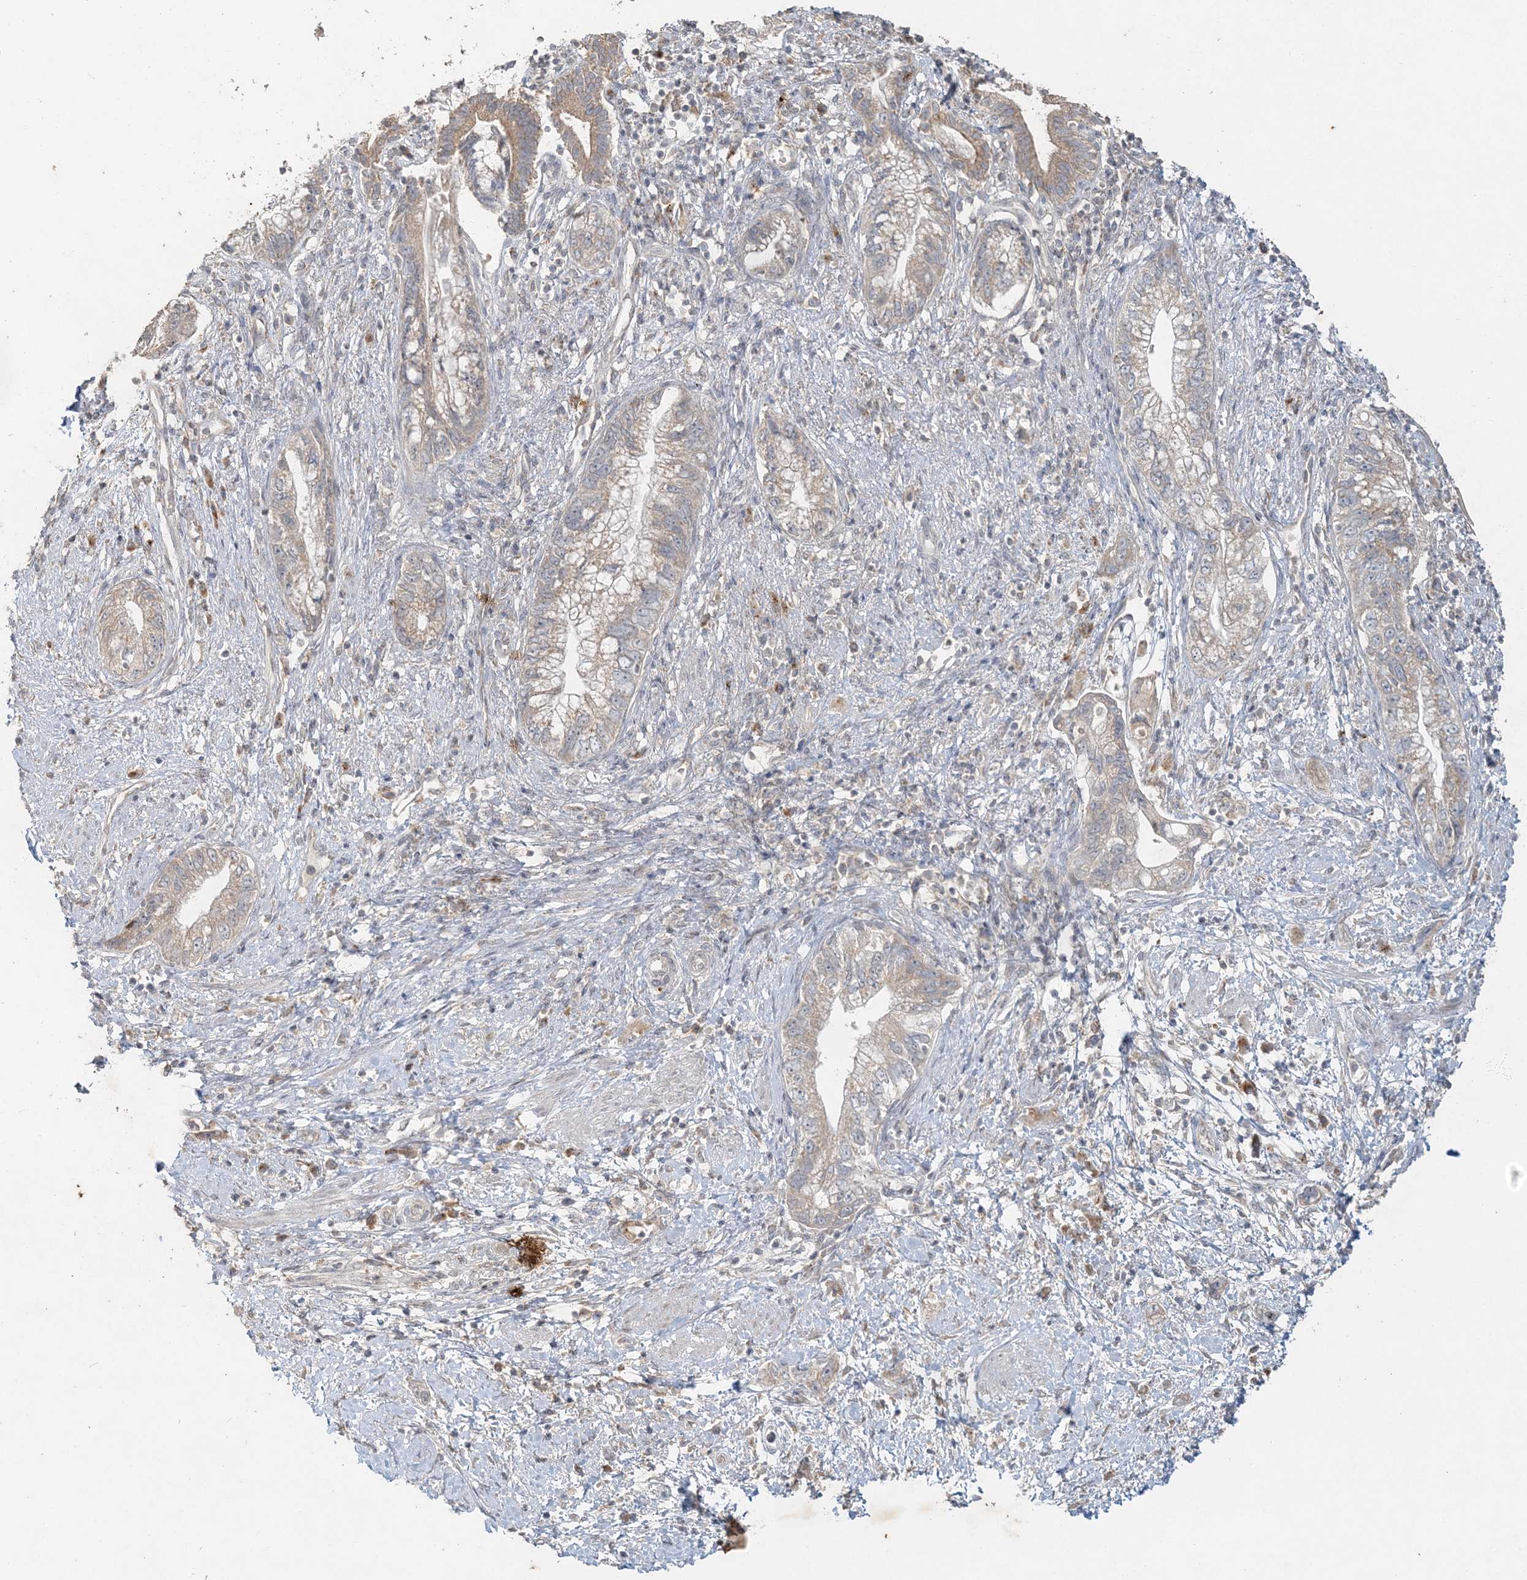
{"staining": {"intensity": "weak", "quantity": ">75%", "location": "cytoplasmic/membranous"}, "tissue": "pancreatic cancer", "cell_type": "Tumor cells", "image_type": "cancer", "snomed": [{"axis": "morphology", "description": "Adenocarcinoma, NOS"}, {"axis": "topography", "description": "Pancreas"}], "caption": "Pancreatic cancer tissue shows weak cytoplasmic/membranous staining in about >75% of tumor cells The staining was performed using DAB (3,3'-diaminobenzidine), with brown indicating positive protein expression. Nuclei are stained blue with hematoxylin.", "gene": "RAB14", "patient": {"sex": "female", "age": 73}}